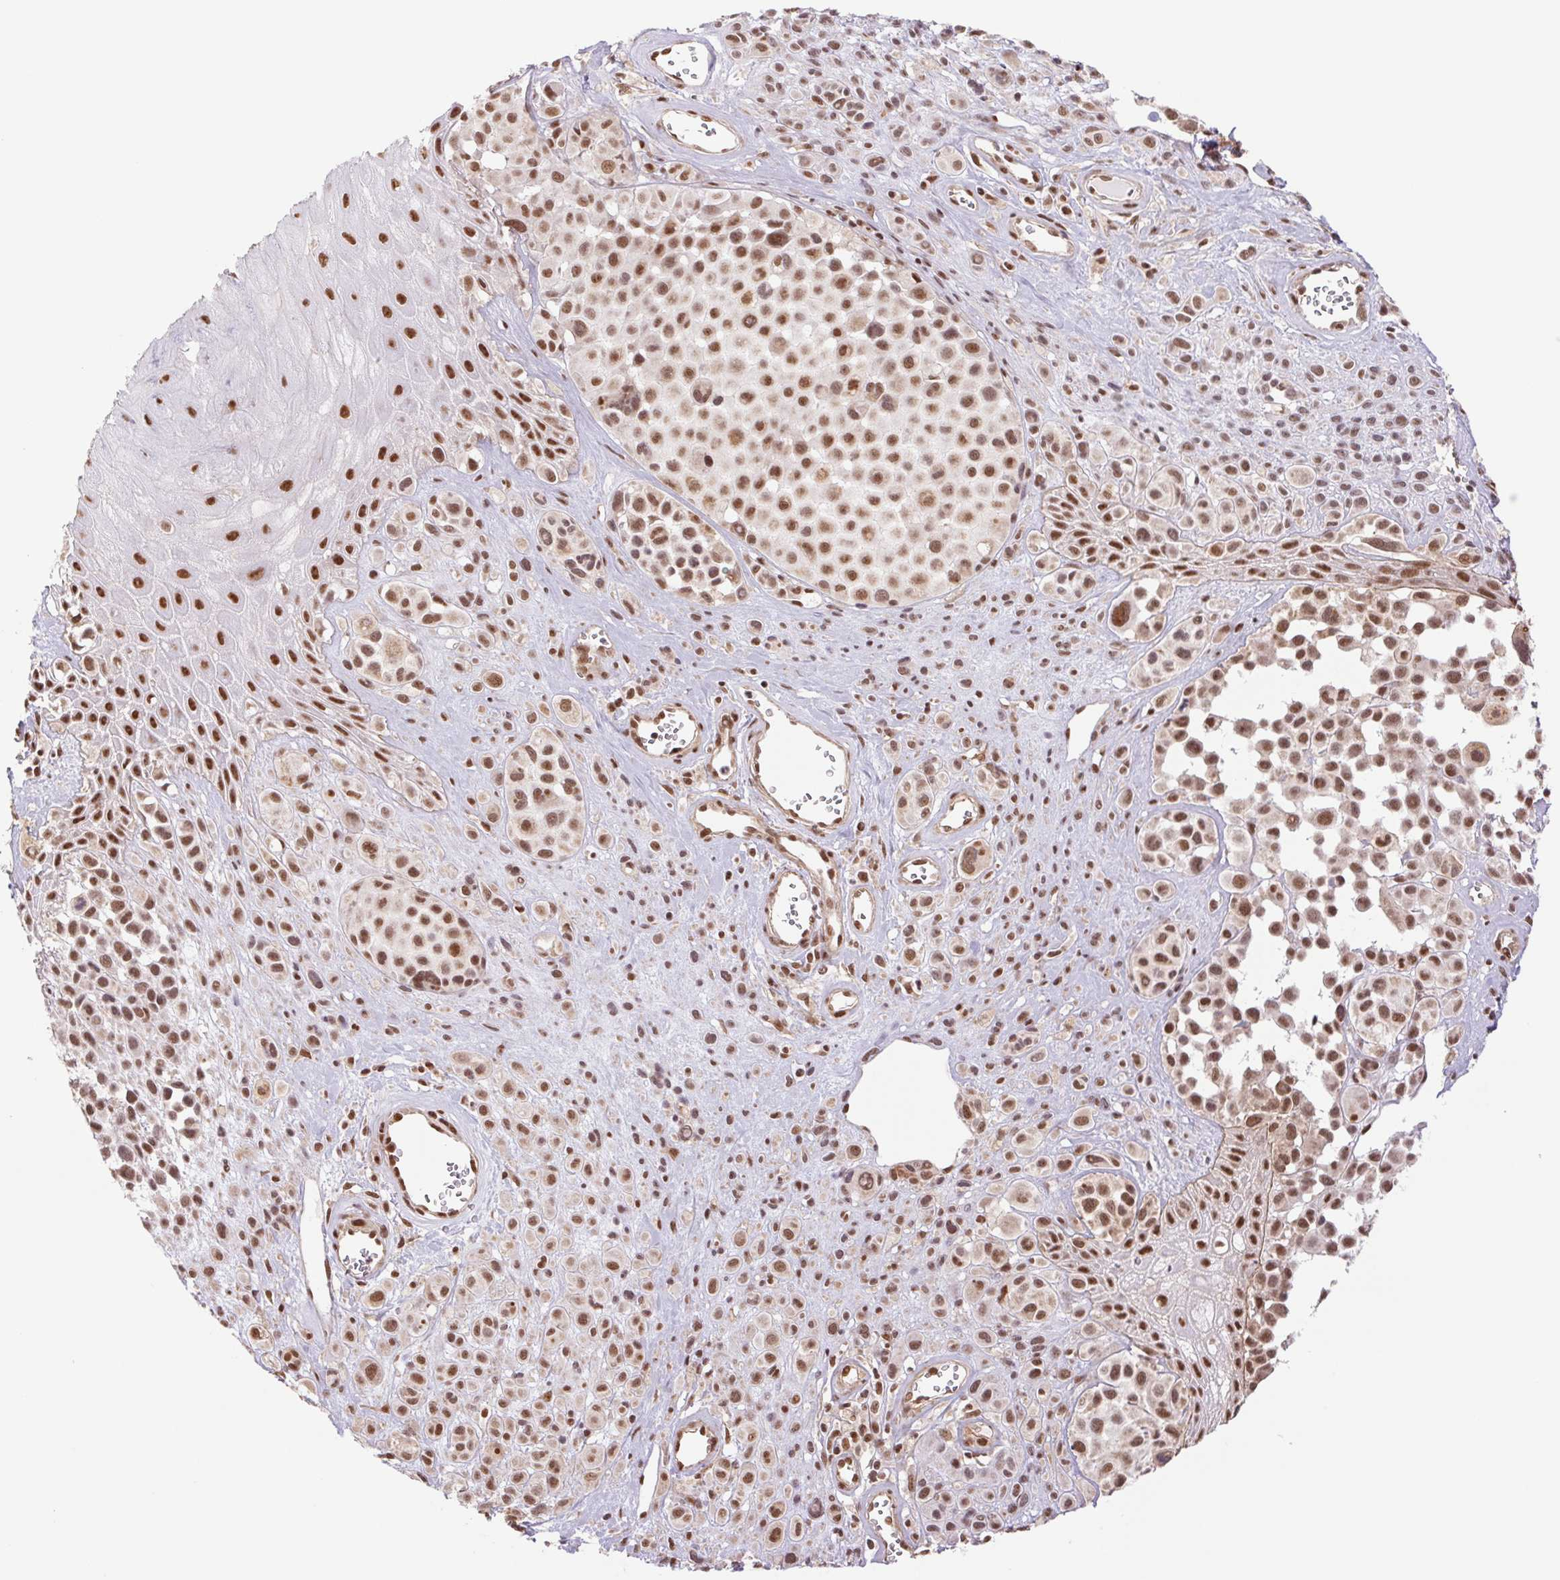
{"staining": {"intensity": "moderate", "quantity": ">75%", "location": "nuclear"}, "tissue": "melanoma", "cell_type": "Tumor cells", "image_type": "cancer", "snomed": [{"axis": "morphology", "description": "Malignant melanoma, NOS"}, {"axis": "topography", "description": "Skin"}], "caption": "The photomicrograph exhibits a brown stain indicating the presence of a protein in the nuclear of tumor cells in malignant melanoma.", "gene": "CWC25", "patient": {"sex": "male", "age": 77}}